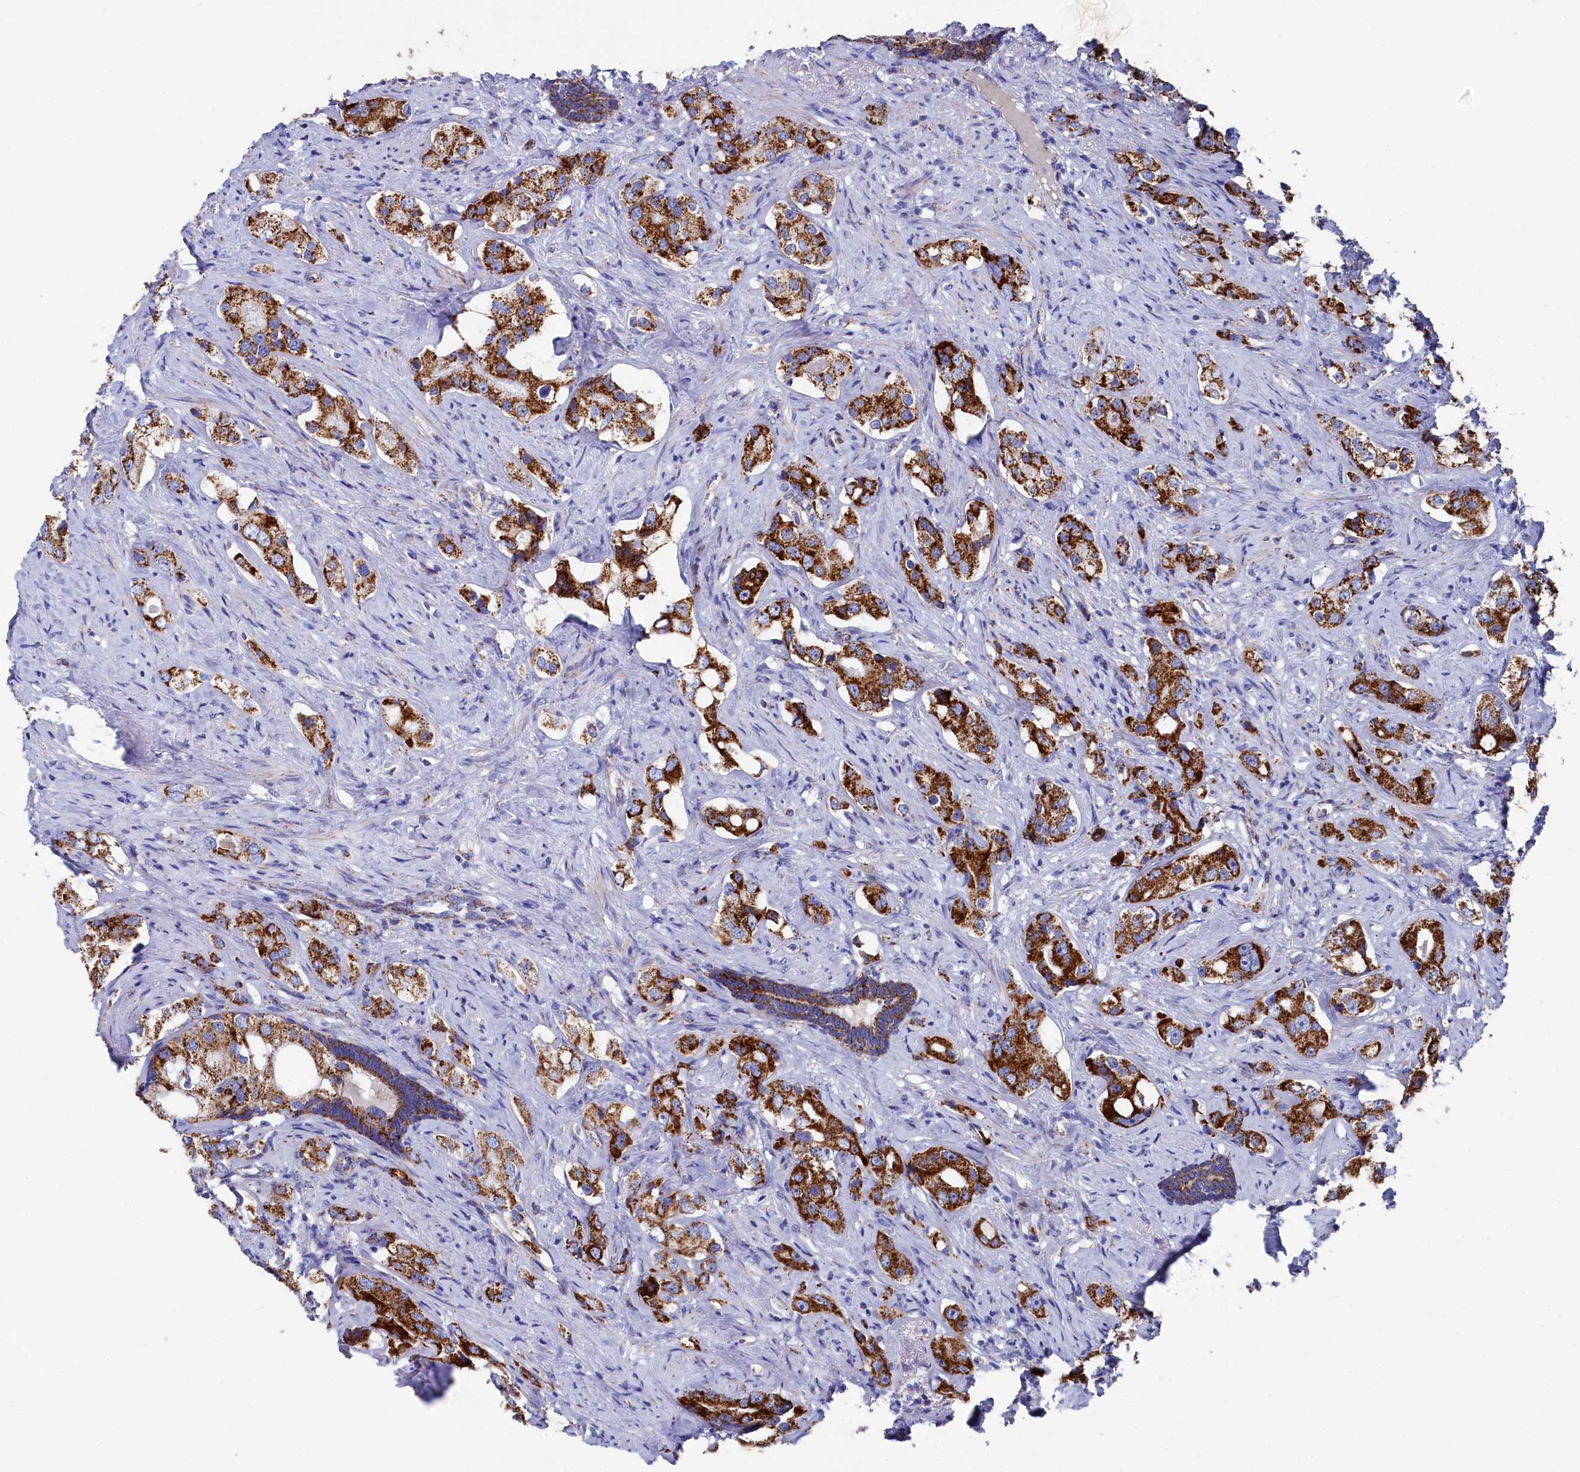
{"staining": {"intensity": "strong", "quantity": ">75%", "location": "cytoplasmic/membranous"}, "tissue": "prostate cancer", "cell_type": "Tumor cells", "image_type": "cancer", "snomed": [{"axis": "morphology", "description": "Adenocarcinoma, High grade"}, {"axis": "topography", "description": "Prostate"}], "caption": "Immunohistochemical staining of human prostate cancer demonstrates high levels of strong cytoplasmic/membranous protein expression in about >75% of tumor cells.", "gene": "MMAB", "patient": {"sex": "male", "age": 63}}